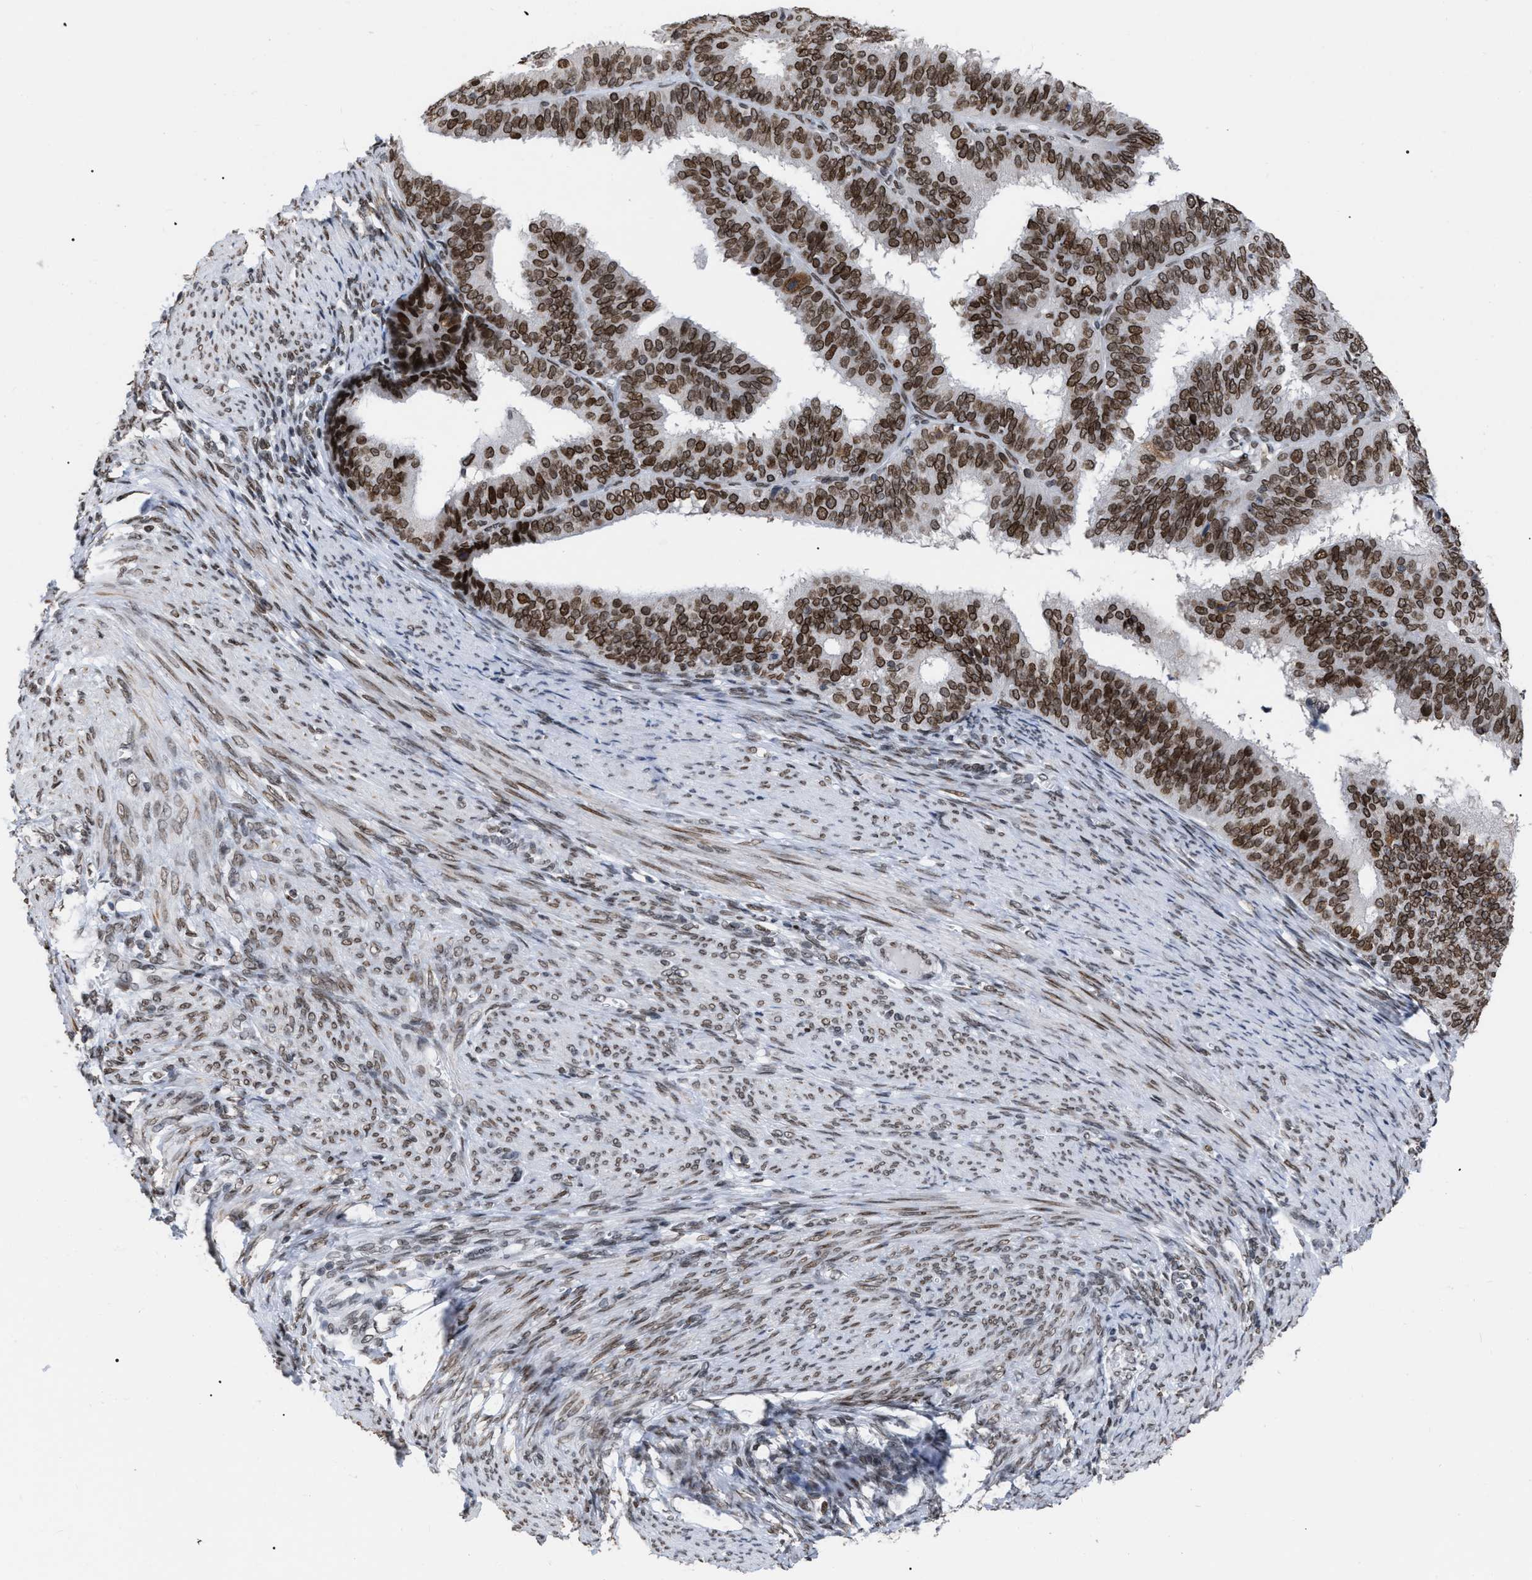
{"staining": {"intensity": "strong", "quantity": ">75%", "location": "cytoplasmic/membranous,nuclear"}, "tissue": "endometrial cancer", "cell_type": "Tumor cells", "image_type": "cancer", "snomed": [{"axis": "morphology", "description": "Adenocarcinoma, NOS"}, {"axis": "topography", "description": "Endometrium"}], "caption": "Immunohistochemical staining of human endometrial cancer (adenocarcinoma) reveals high levels of strong cytoplasmic/membranous and nuclear expression in approximately >75% of tumor cells. (DAB = brown stain, brightfield microscopy at high magnification).", "gene": "TPR", "patient": {"sex": "female", "age": 70}}